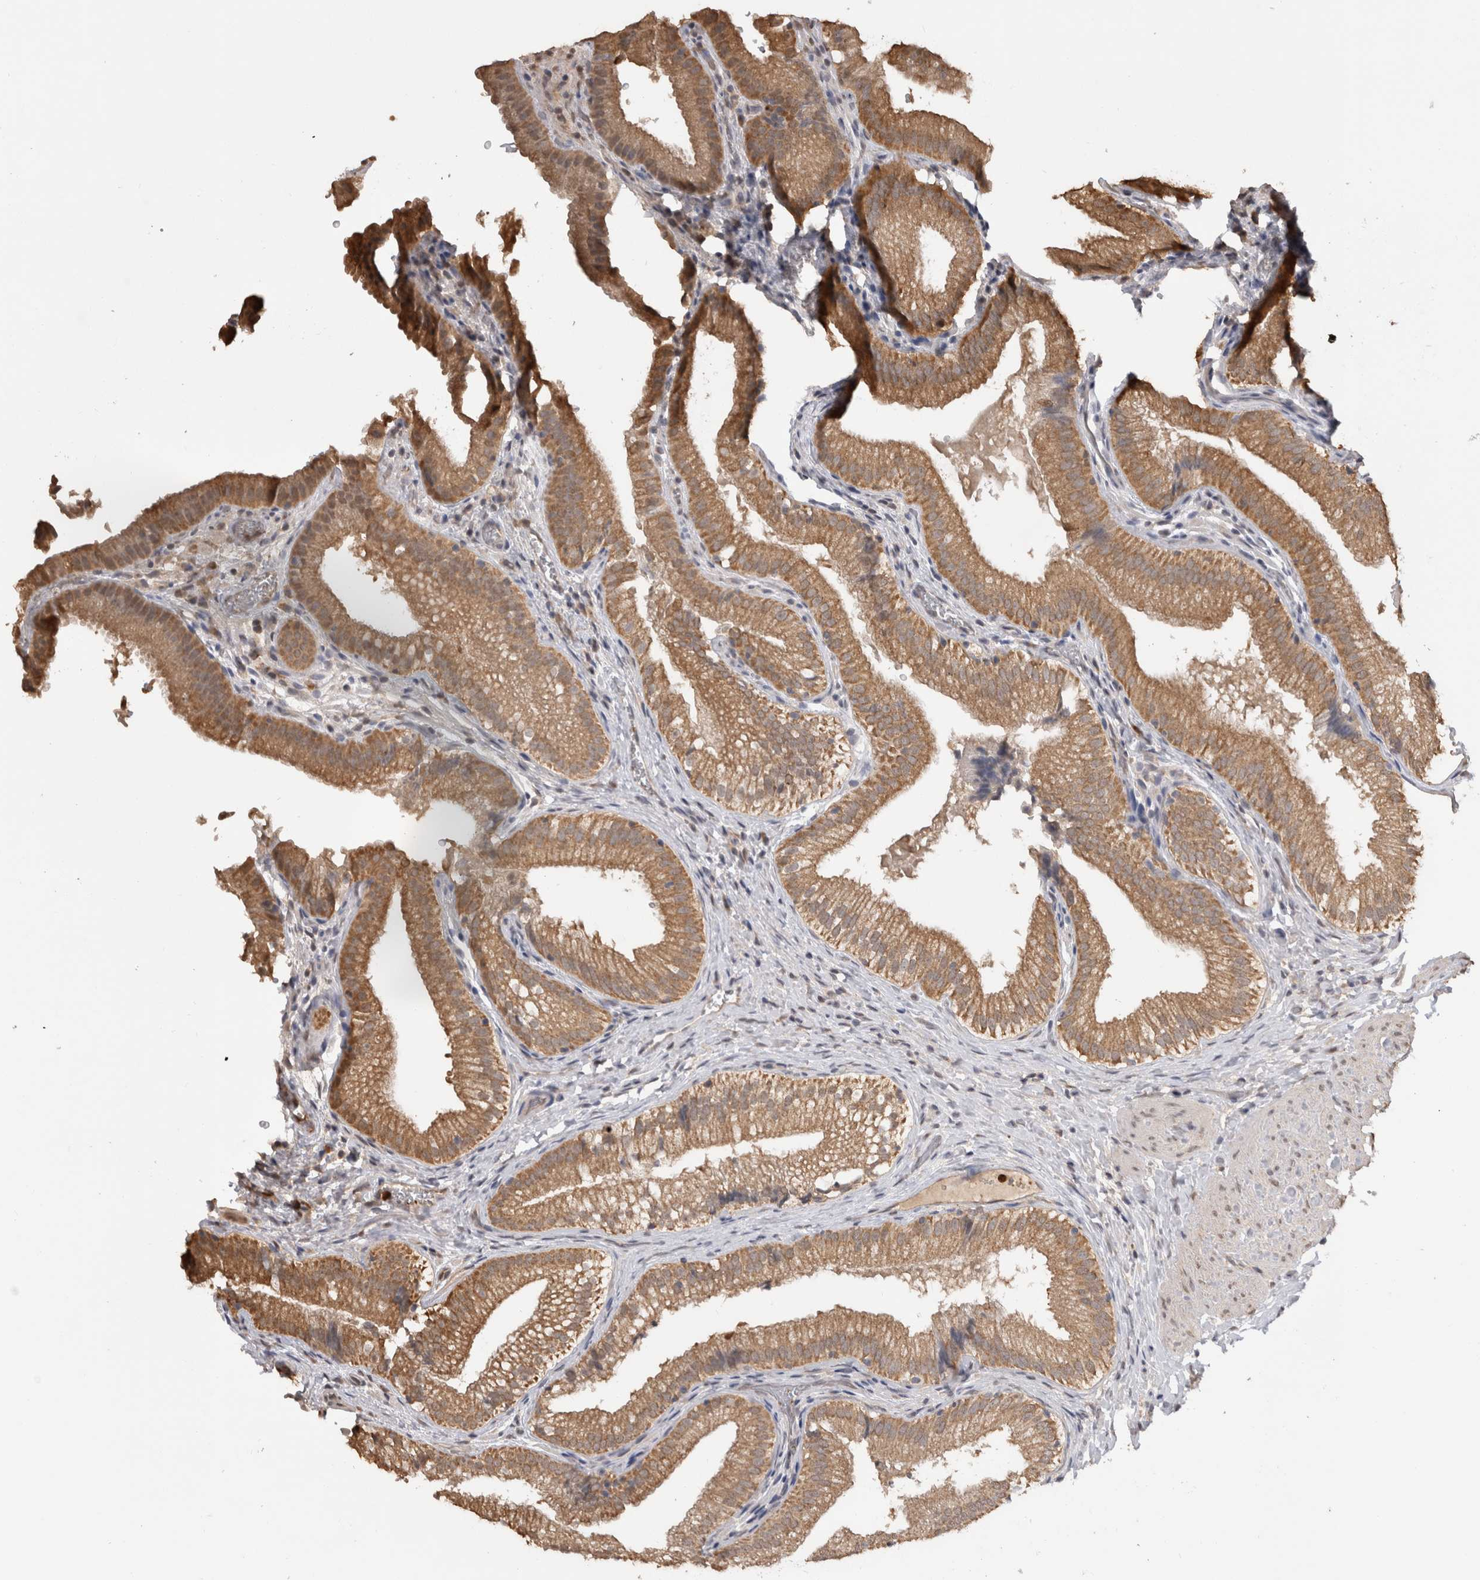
{"staining": {"intensity": "moderate", "quantity": ">75%", "location": "cytoplasmic/membranous"}, "tissue": "gallbladder", "cell_type": "Glandular cells", "image_type": "normal", "snomed": [{"axis": "morphology", "description": "Normal tissue, NOS"}, {"axis": "topography", "description": "Gallbladder"}], "caption": "An image showing moderate cytoplasmic/membranous staining in about >75% of glandular cells in unremarkable gallbladder, as visualized by brown immunohistochemical staining.", "gene": "PAK4", "patient": {"sex": "female", "age": 30}}